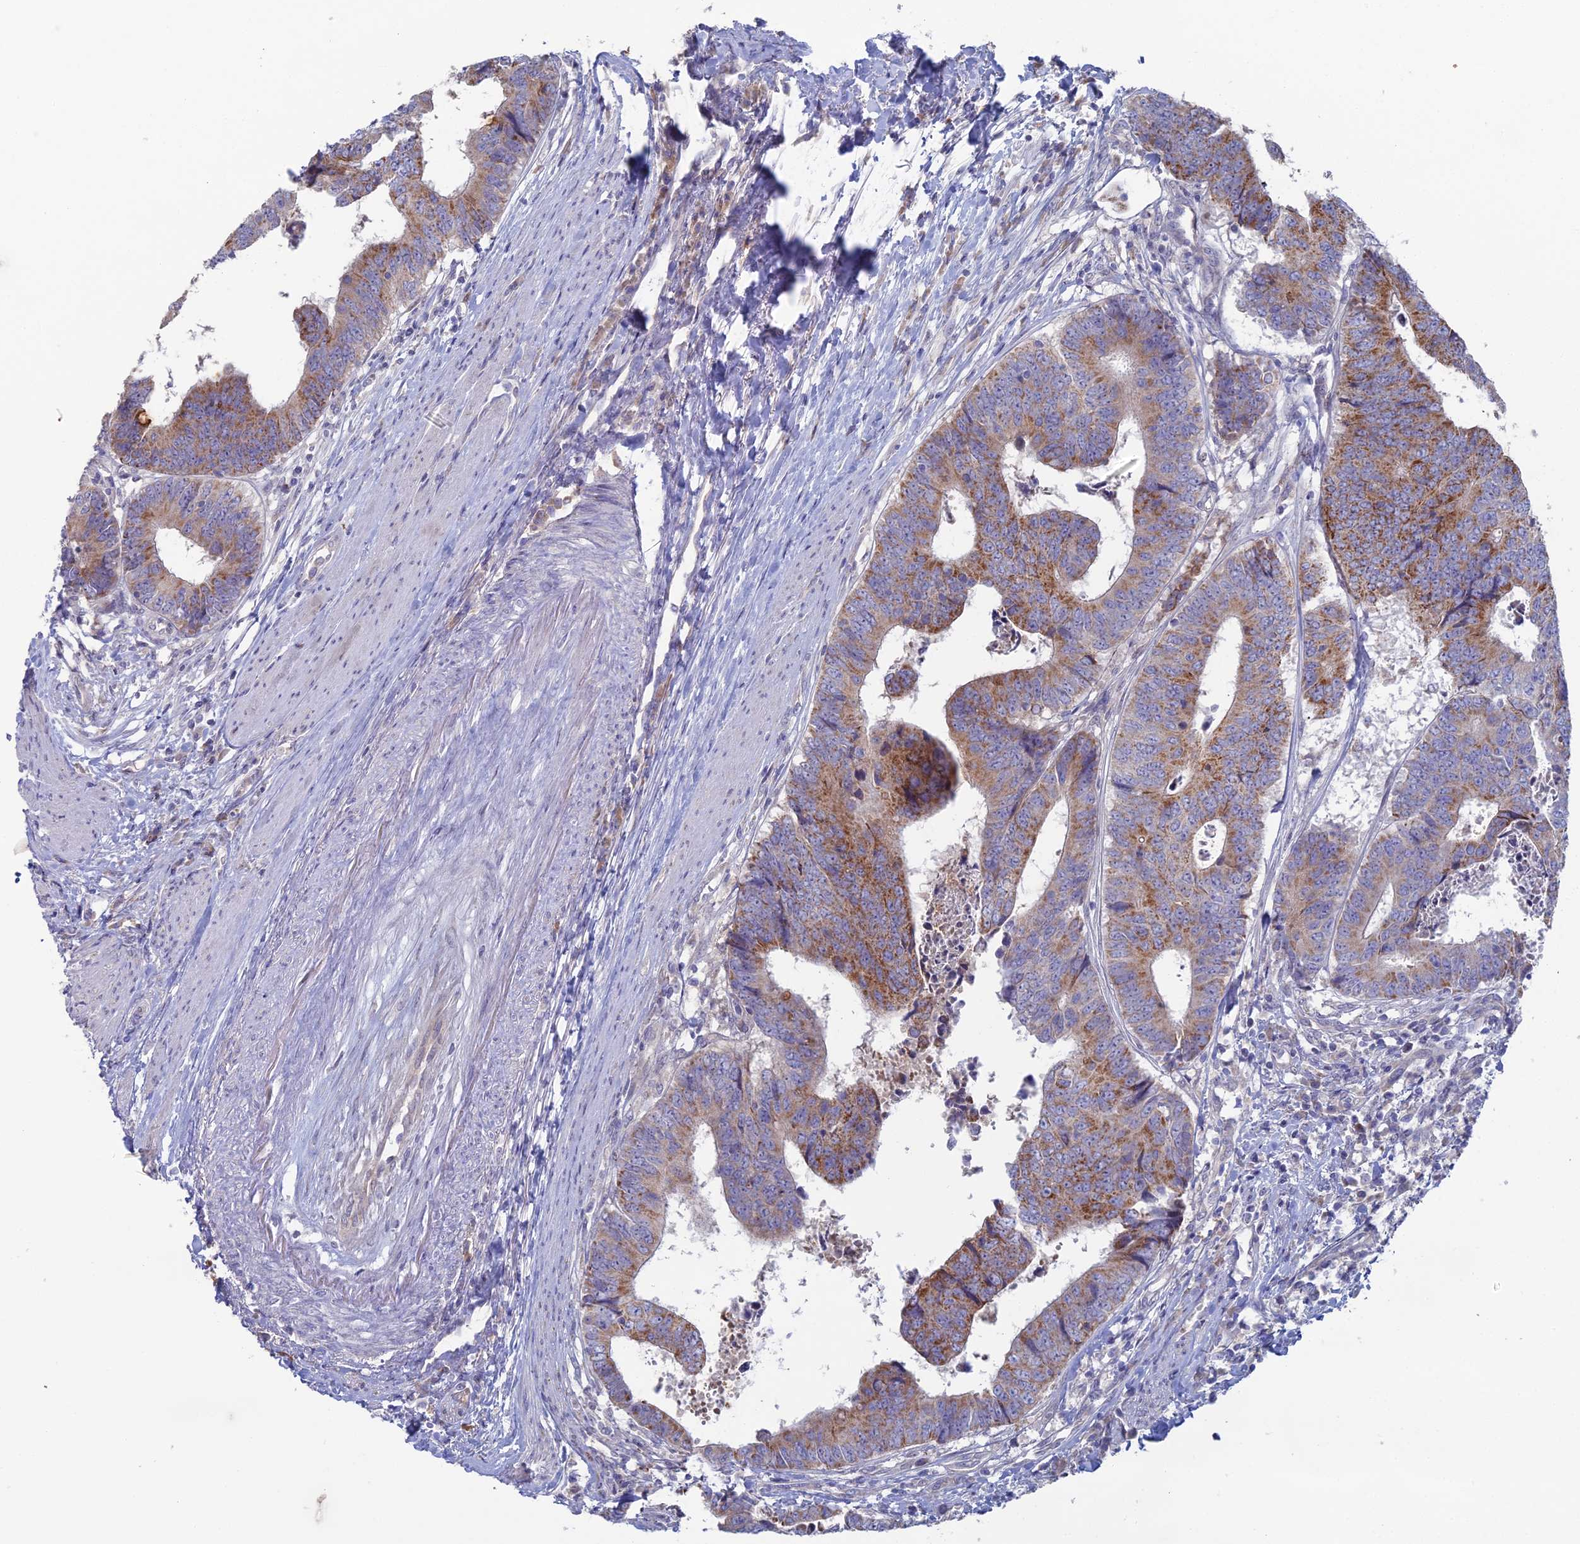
{"staining": {"intensity": "moderate", "quantity": ">75%", "location": "cytoplasmic/membranous"}, "tissue": "colorectal cancer", "cell_type": "Tumor cells", "image_type": "cancer", "snomed": [{"axis": "morphology", "description": "Adenocarcinoma, NOS"}, {"axis": "topography", "description": "Rectum"}], "caption": "Immunohistochemical staining of colorectal cancer displays medium levels of moderate cytoplasmic/membranous protein staining in approximately >75% of tumor cells. (DAB (3,3'-diaminobenzidine) = brown stain, brightfield microscopy at high magnification).", "gene": "ARL16", "patient": {"sex": "male", "age": 84}}